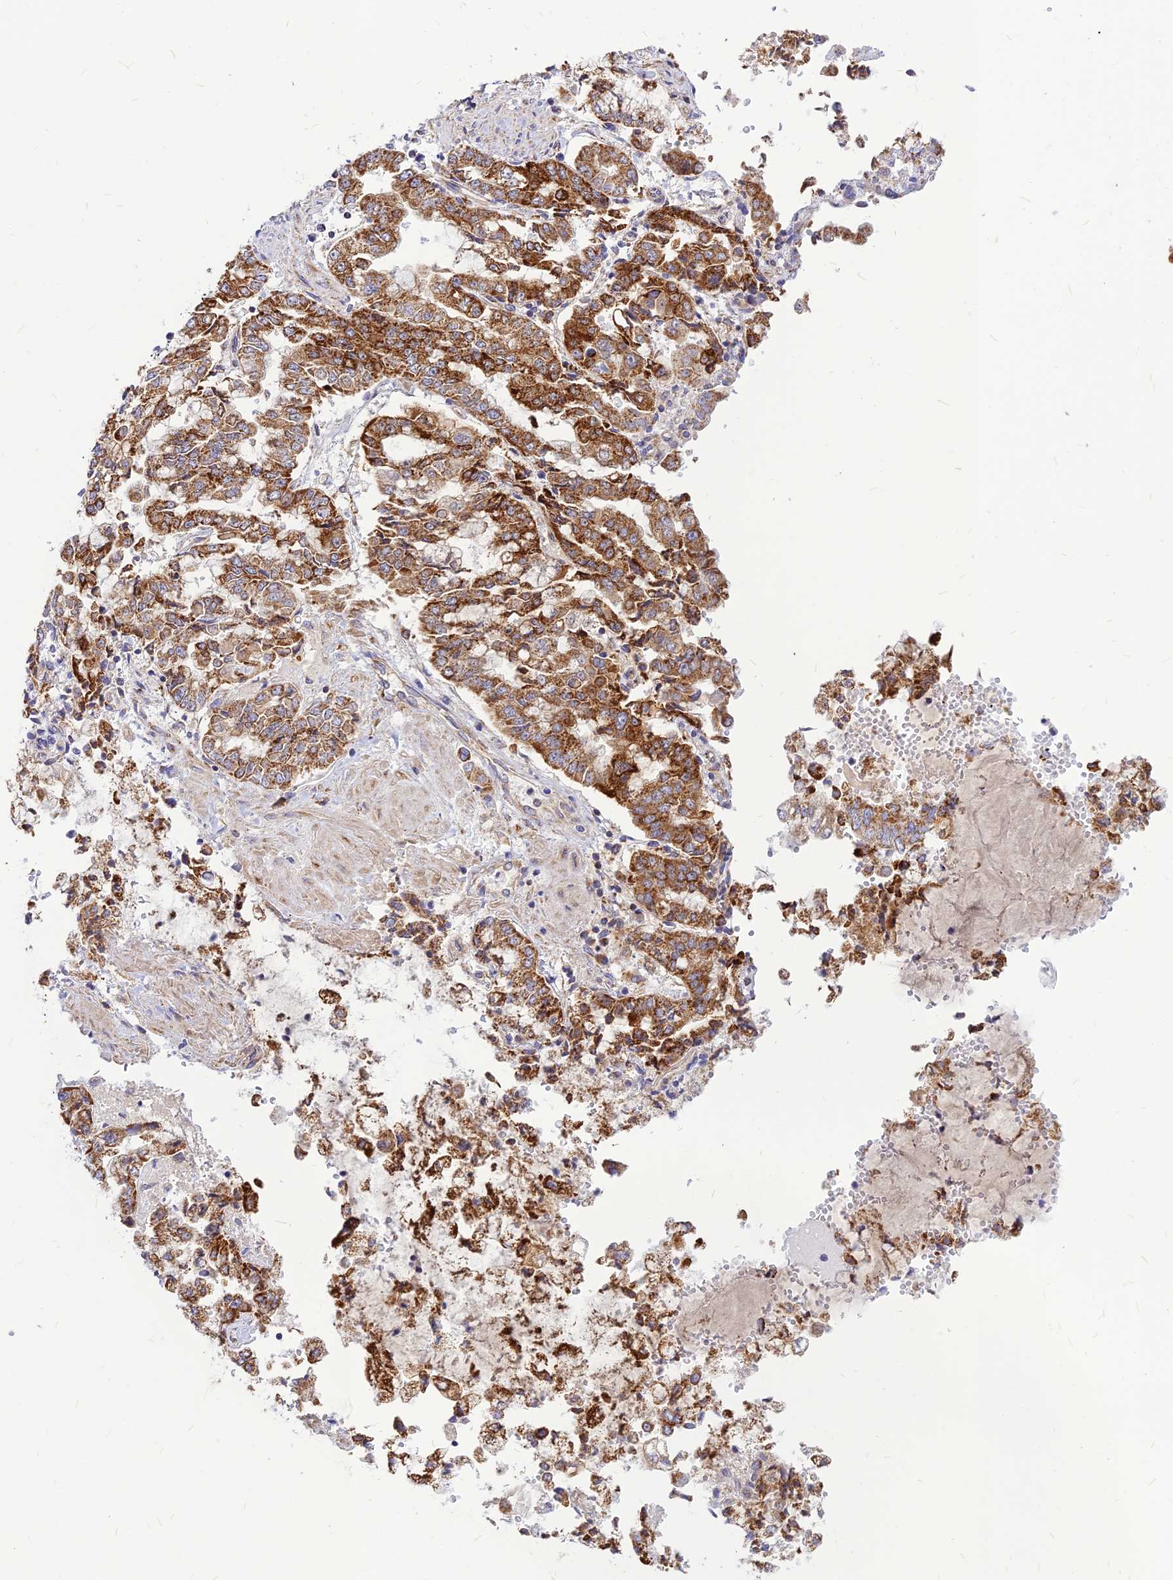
{"staining": {"intensity": "strong", "quantity": ">75%", "location": "cytoplasmic/membranous"}, "tissue": "stomach cancer", "cell_type": "Tumor cells", "image_type": "cancer", "snomed": [{"axis": "morphology", "description": "Adenocarcinoma, NOS"}, {"axis": "topography", "description": "Stomach"}], "caption": "Stomach adenocarcinoma tissue reveals strong cytoplasmic/membranous staining in about >75% of tumor cells Nuclei are stained in blue.", "gene": "ECI1", "patient": {"sex": "male", "age": 76}}